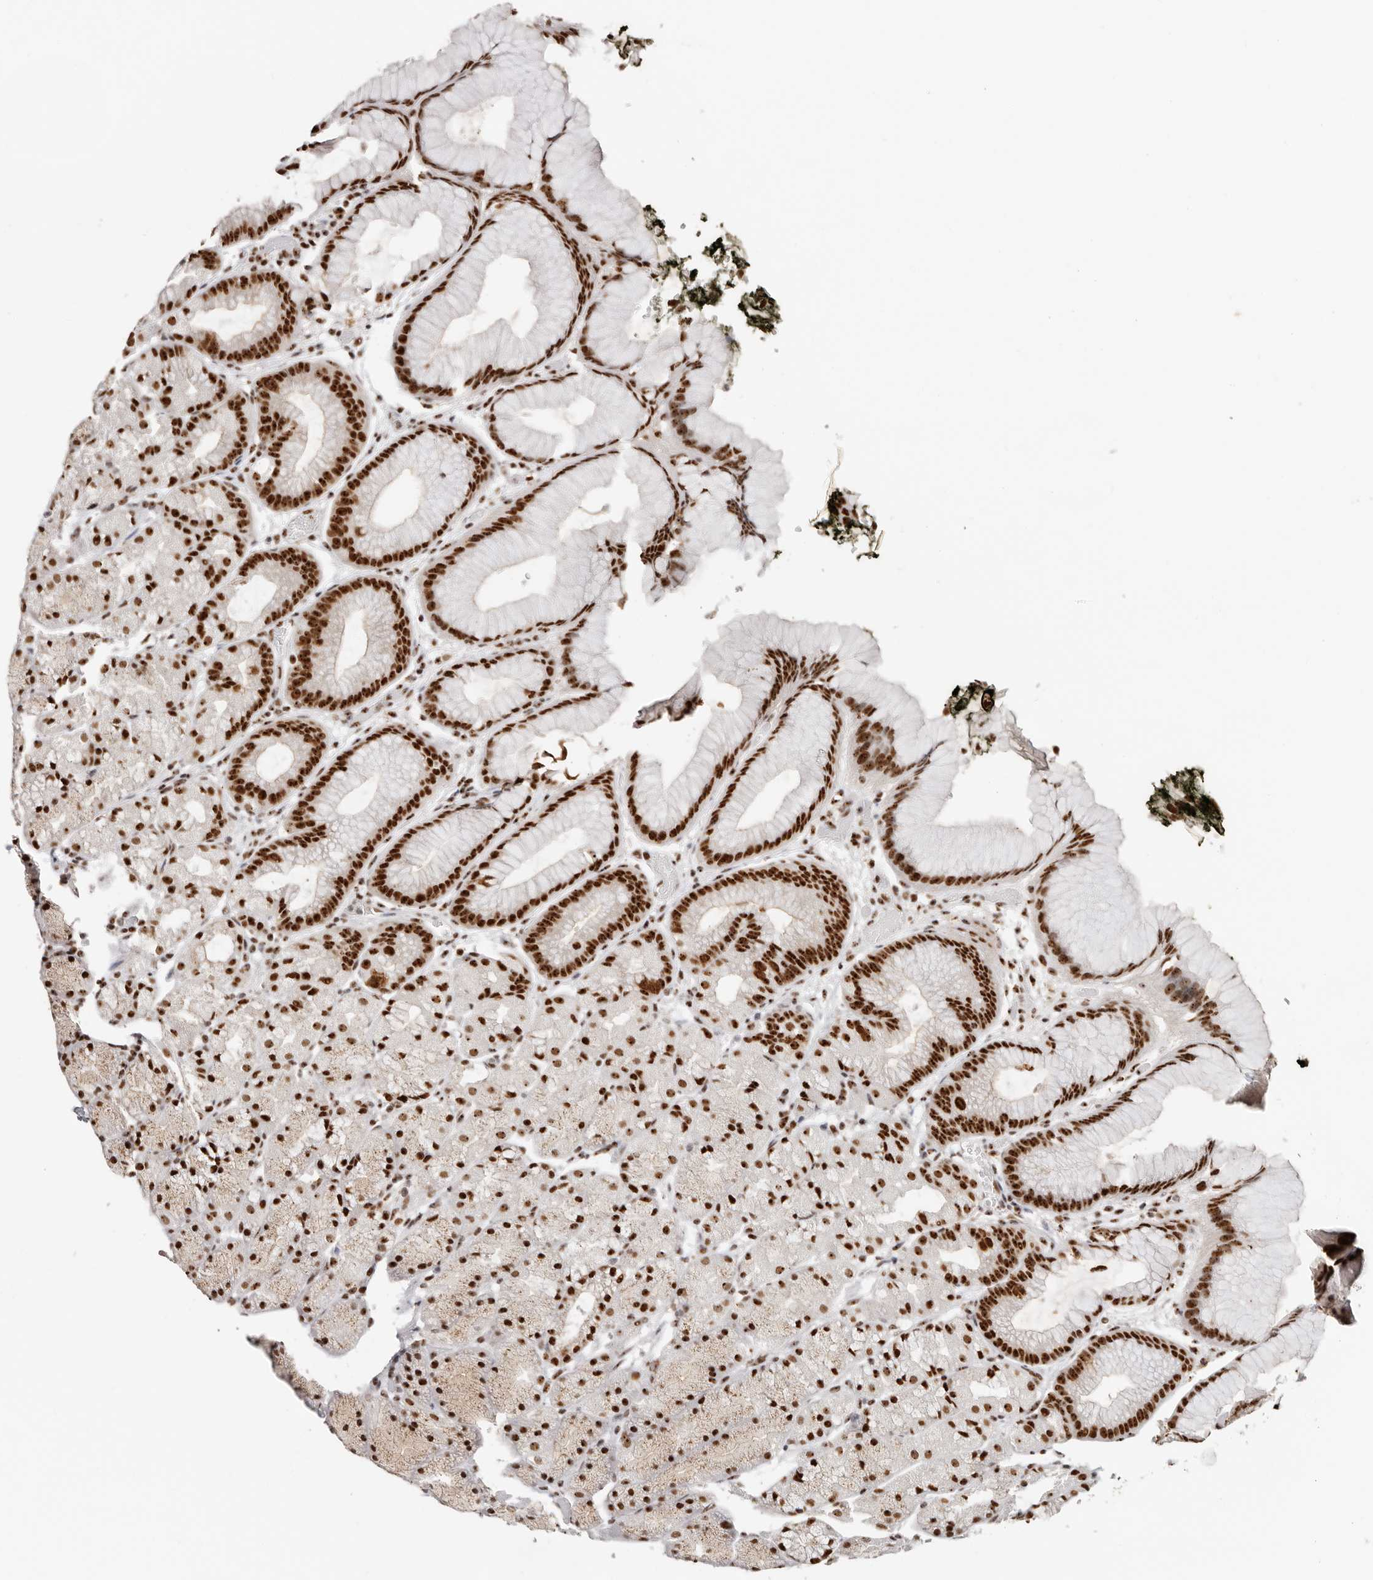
{"staining": {"intensity": "strong", "quantity": "25%-75%", "location": "nuclear"}, "tissue": "stomach", "cell_type": "Glandular cells", "image_type": "normal", "snomed": [{"axis": "morphology", "description": "Normal tissue, NOS"}, {"axis": "topography", "description": "Stomach, upper"}, {"axis": "topography", "description": "Stomach"}], "caption": "IHC staining of benign stomach, which reveals high levels of strong nuclear positivity in approximately 25%-75% of glandular cells indicating strong nuclear protein staining. The staining was performed using DAB (brown) for protein detection and nuclei were counterstained in hematoxylin (blue).", "gene": "IQGAP3", "patient": {"sex": "male", "age": 48}}